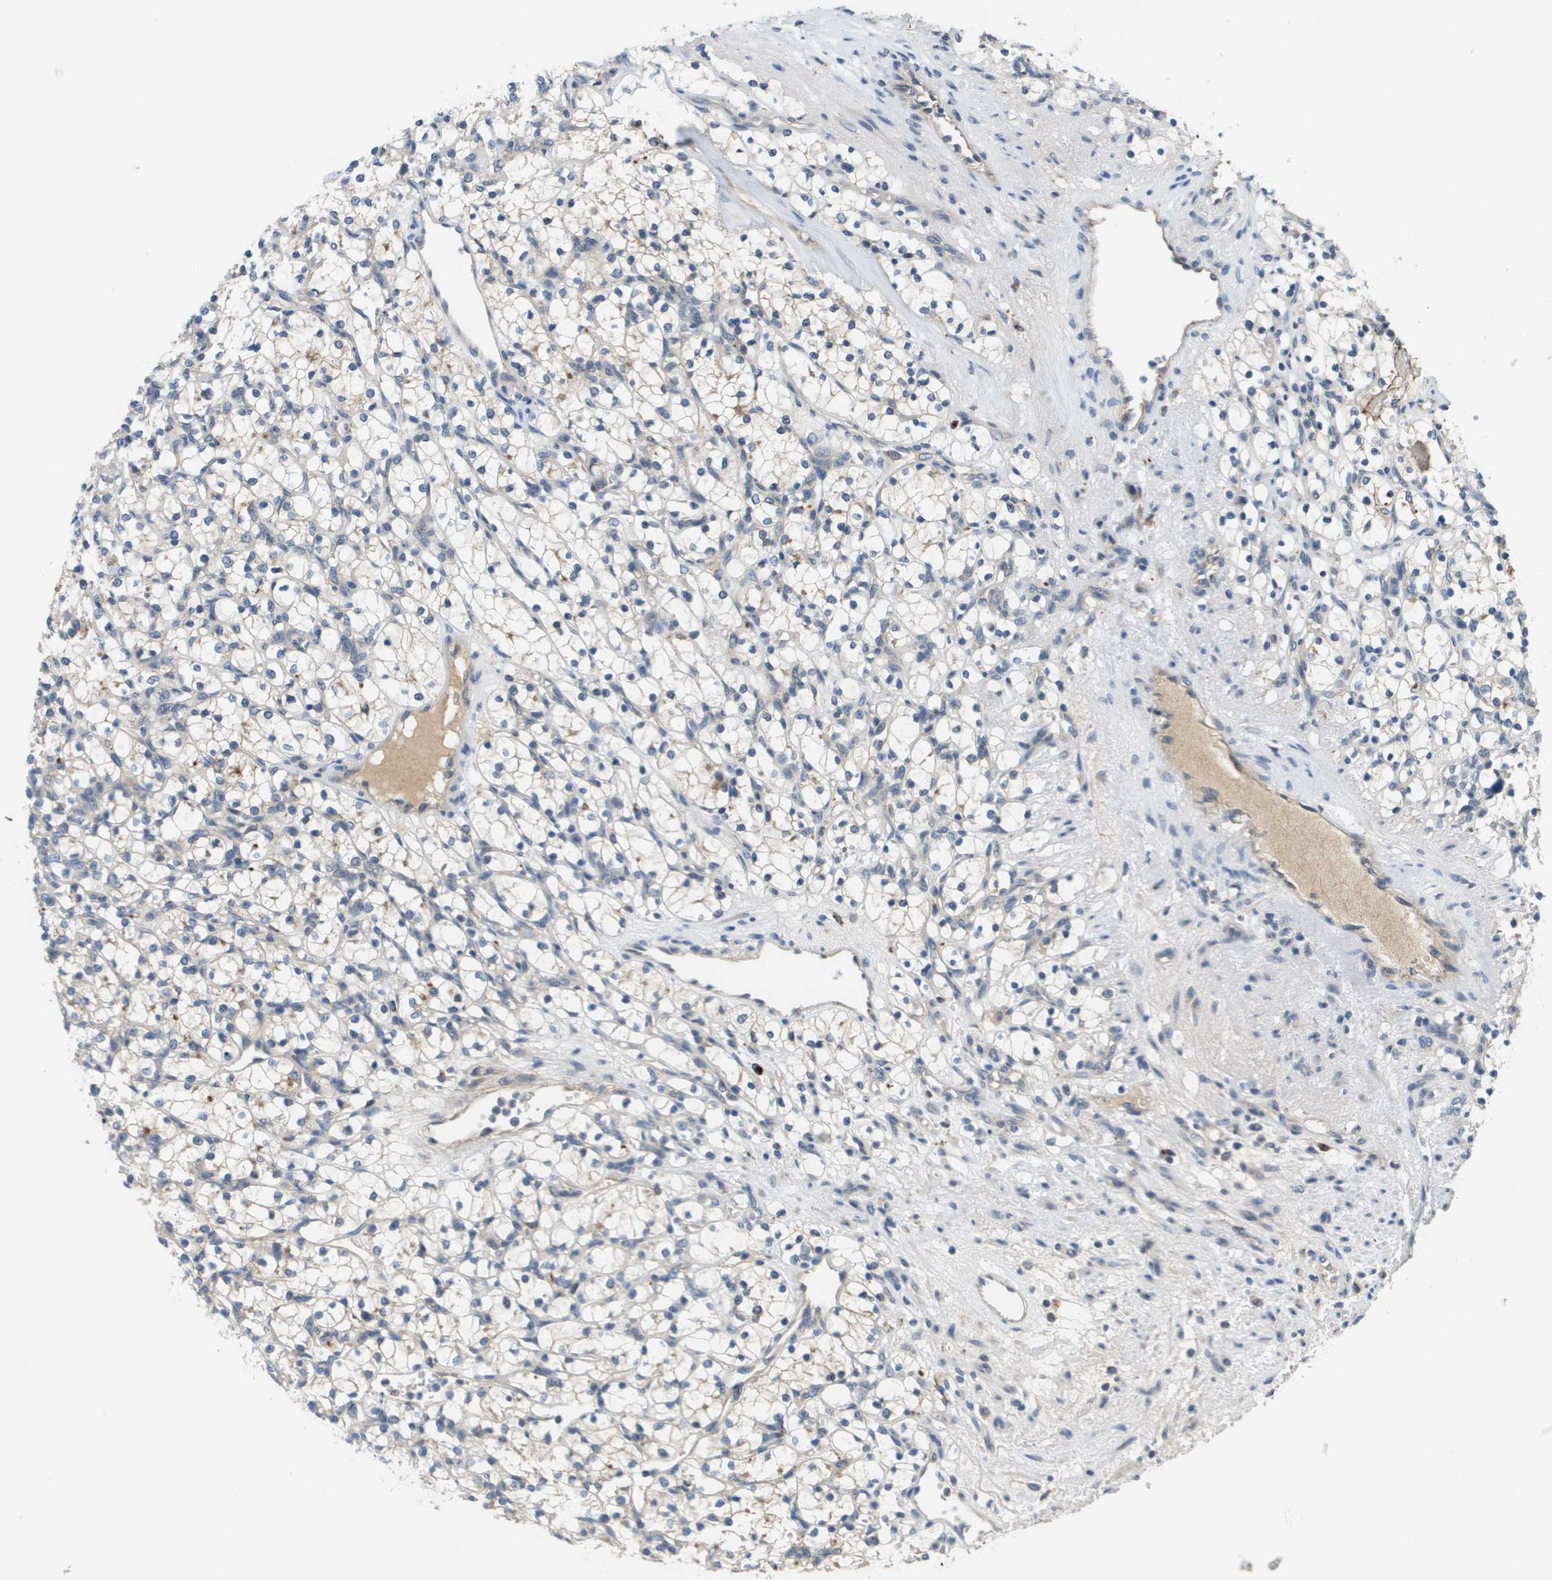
{"staining": {"intensity": "weak", "quantity": "<25%", "location": "cytoplasmic/membranous"}, "tissue": "renal cancer", "cell_type": "Tumor cells", "image_type": "cancer", "snomed": [{"axis": "morphology", "description": "Adenocarcinoma, NOS"}, {"axis": "topography", "description": "Kidney"}], "caption": "Tumor cells are negative for brown protein staining in renal adenocarcinoma.", "gene": "SLC25A20", "patient": {"sex": "female", "age": 69}}